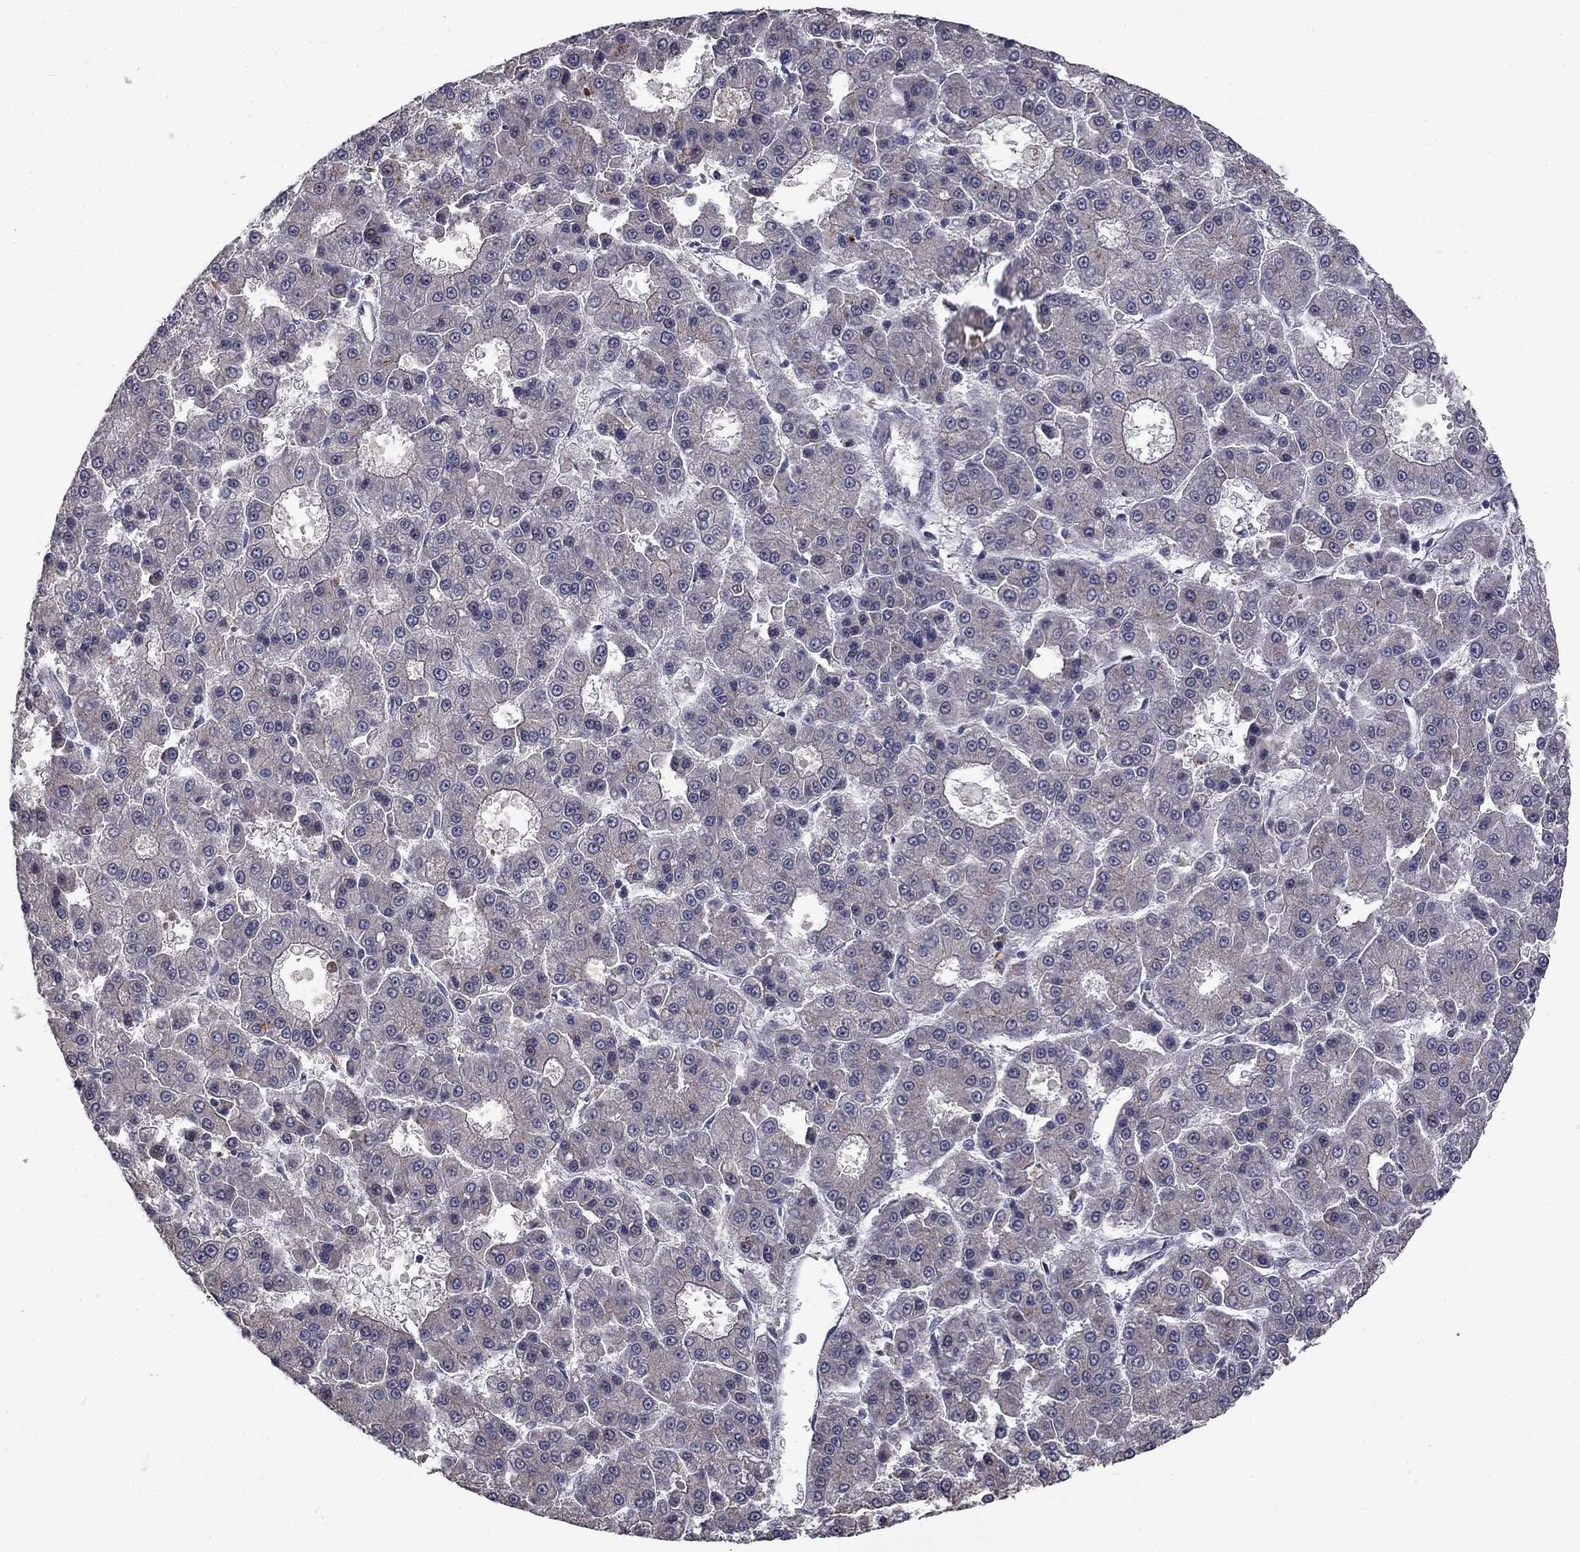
{"staining": {"intensity": "negative", "quantity": "none", "location": "none"}, "tissue": "liver cancer", "cell_type": "Tumor cells", "image_type": "cancer", "snomed": [{"axis": "morphology", "description": "Carcinoma, Hepatocellular, NOS"}, {"axis": "topography", "description": "Liver"}], "caption": "Tumor cells show no significant protein staining in liver cancer. Nuclei are stained in blue.", "gene": "FAM3B", "patient": {"sex": "male", "age": 70}}